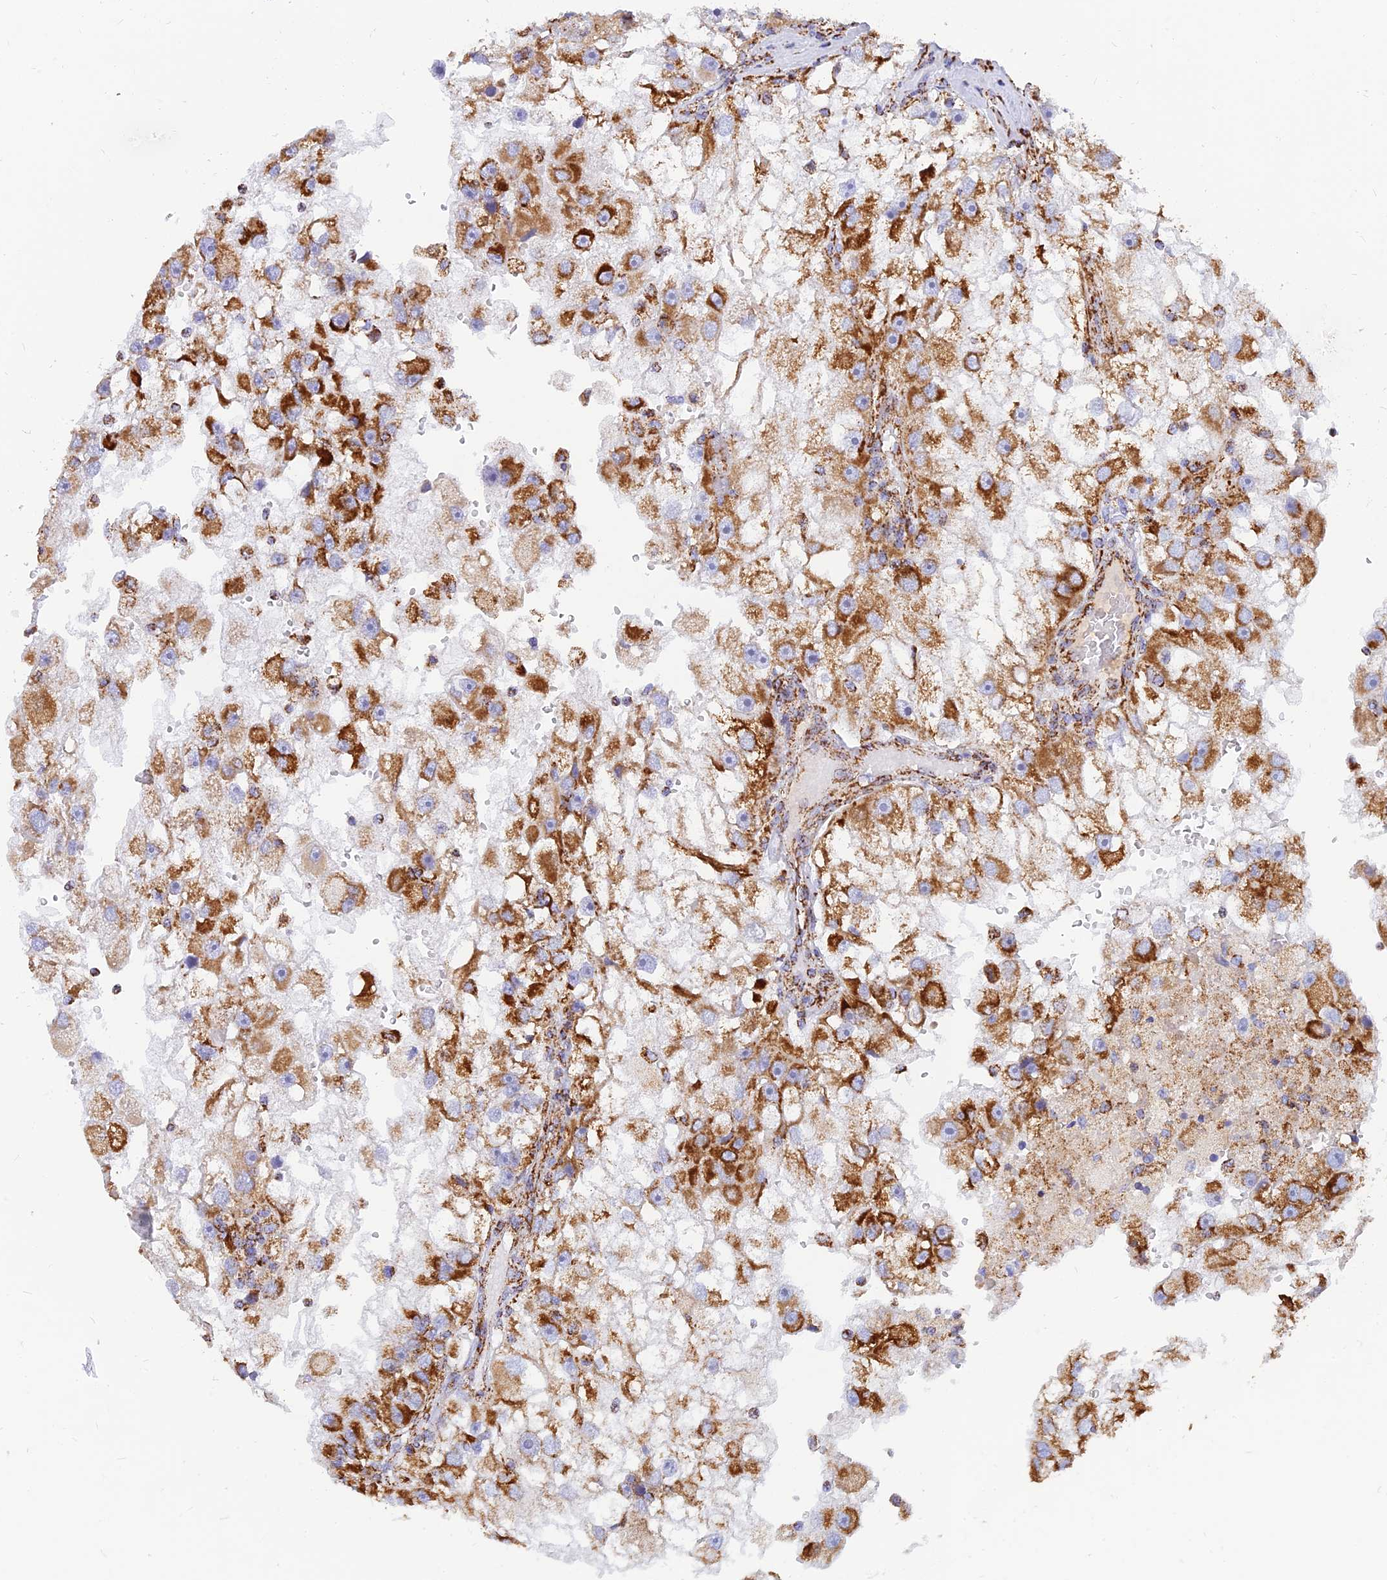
{"staining": {"intensity": "strong", "quantity": ">75%", "location": "cytoplasmic/membranous"}, "tissue": "renal cancer", "cell_type": "Tumor cells", "image_type": "cancer", "snomed": [{"axis": "morphology", "description": "Adenocarcinoma, NOS"}, {"axis": "topography", "description": "Kidney"}], "caption": "Human renal adenocarcinoma stained with a protein marker demonstrates strong staining in tumor cells.", "gene": "NDUFB6", "patient": {"sex": "male", "age": 63}}